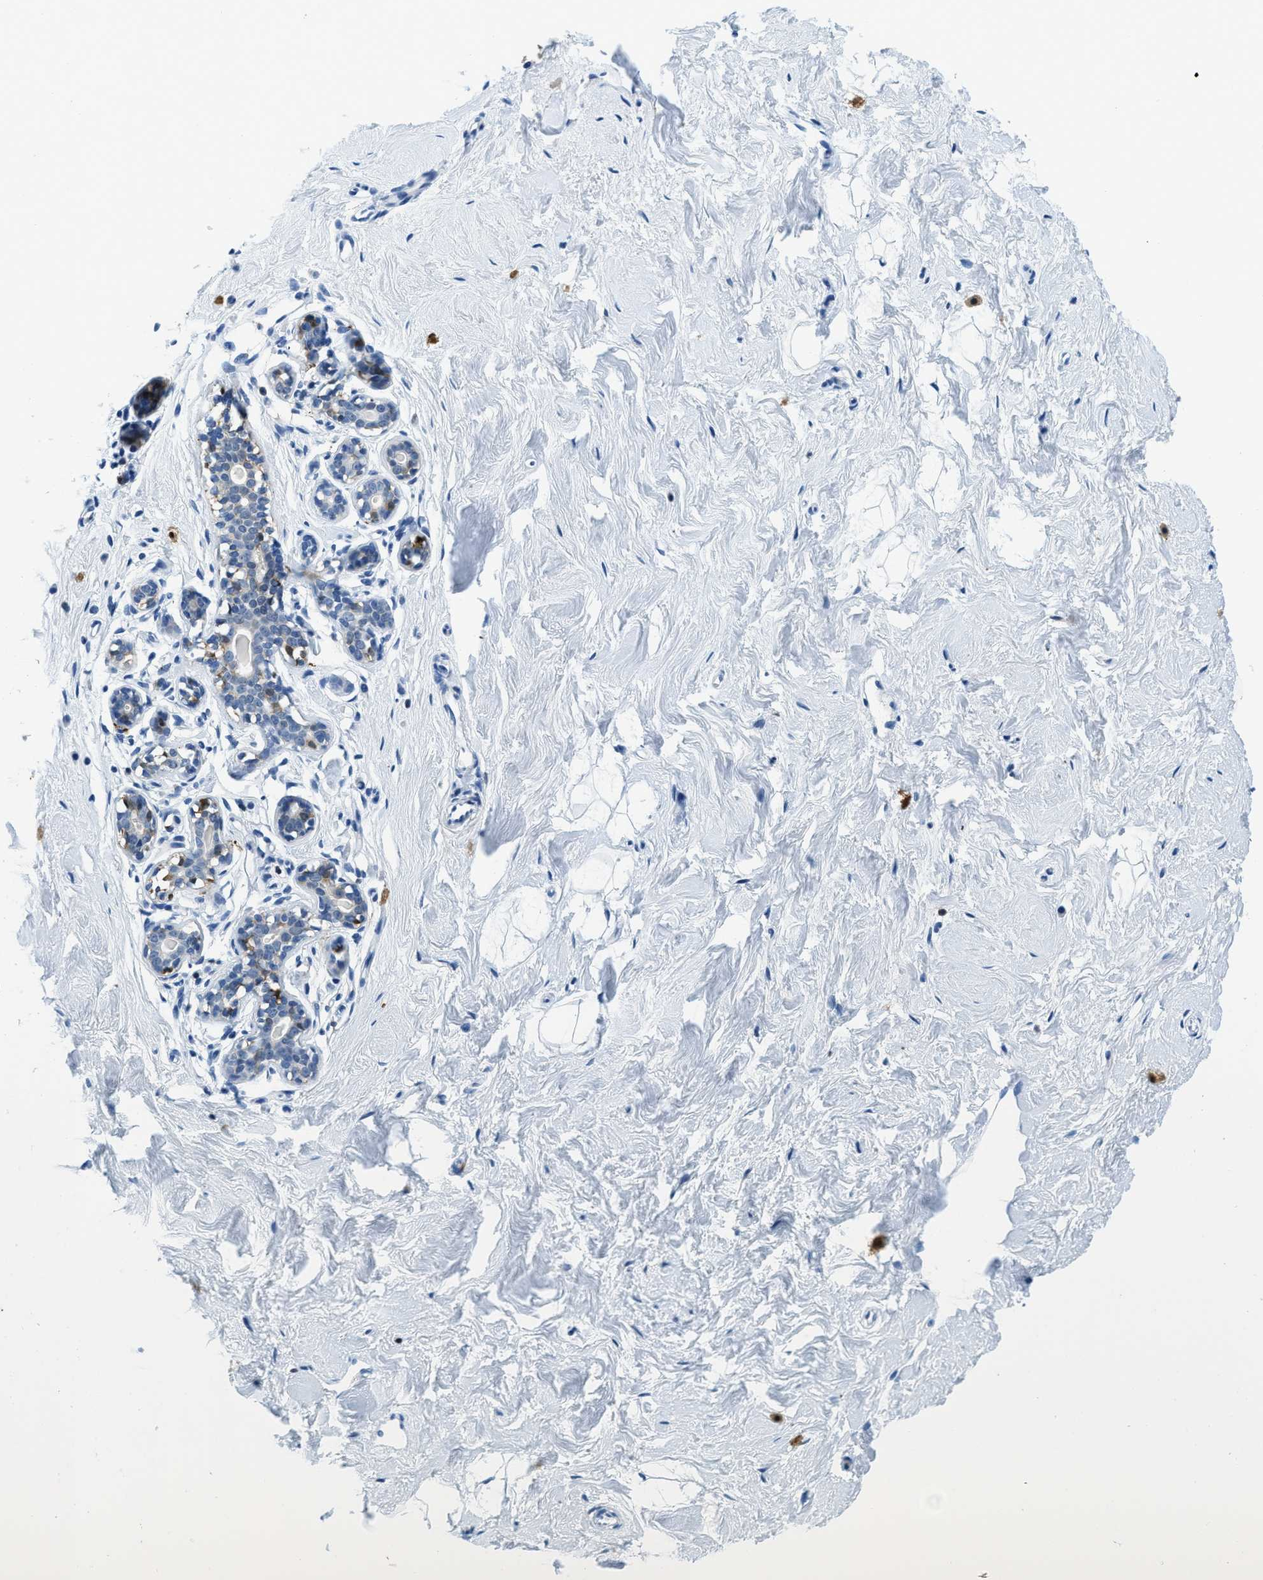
{"staining": {"intensity": "negative", "quantity": "none", "location": "none"}, "tissue": "breast", "cell_type": "Adipocytes", "image_type": "normal", "snomed": [{"axis": "morphology", "description": "Normal tissue, NOS"}, {"axis": "topography", "description": "Breast"}], "caption": "Breast stained for a protein using immunohistochemistry exhibits no expression adipocytes.", "gene": "CAPG", "patient": {"sex": "female", "age": 23}}